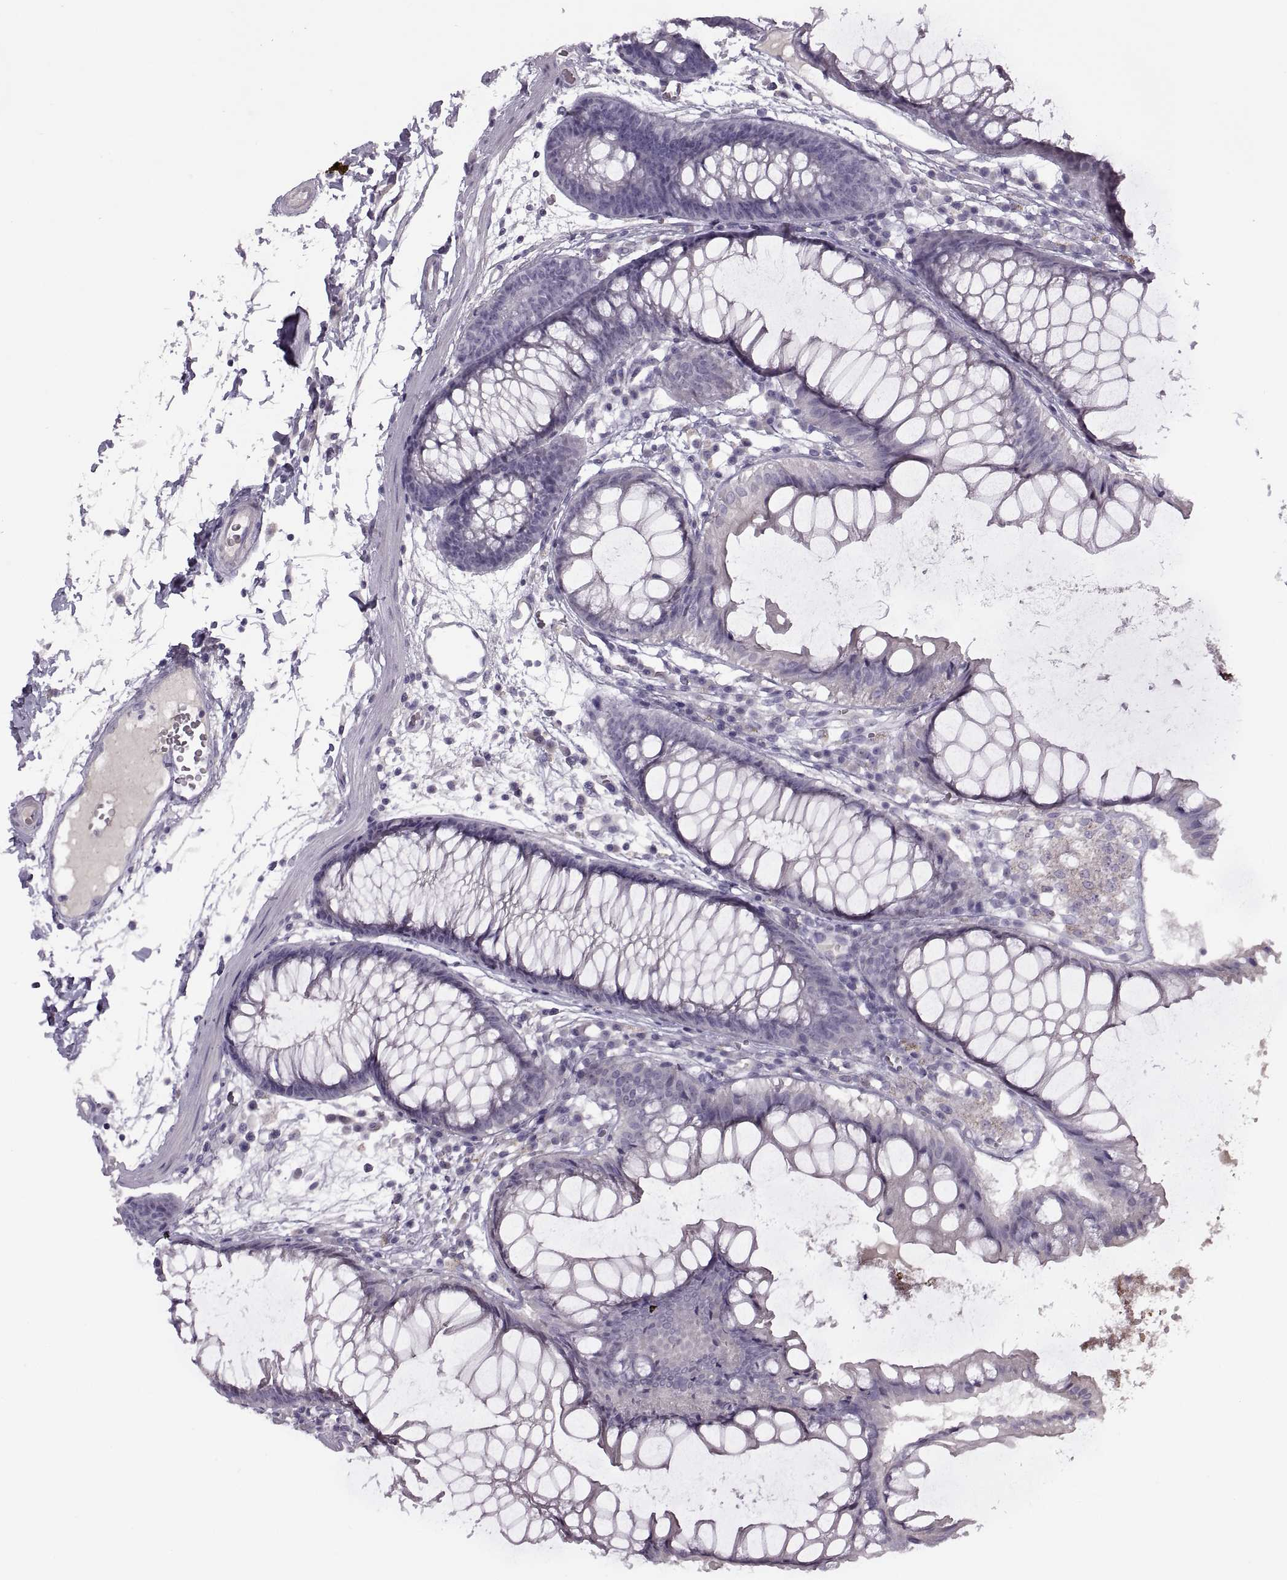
{"staining": {"intensity": "negative", "quantity": "none", "location": "none"}, "tissue": "colon", "cell_type": "Endothelial cells", "image_type": "normal", "snomed": [{"axis": "morphology", "description": "Normal tissue, NOS"}, {"axis": "morphology", "description": "Adenocarcinoma, NOS"}, {"axis": "topography", "description": "Colon"}], "caption": "An immunohistochemistry (IHC) histopathology image of benign colon is shown. There is no staining in endothelial cells of colon. Brightfield microscopy of IHC stained with DAB (brown) and hematoxylin (blue), captured at high magnification.", "gene": "RSPH6A", "patient": {"sex": "male", "age": 65}}